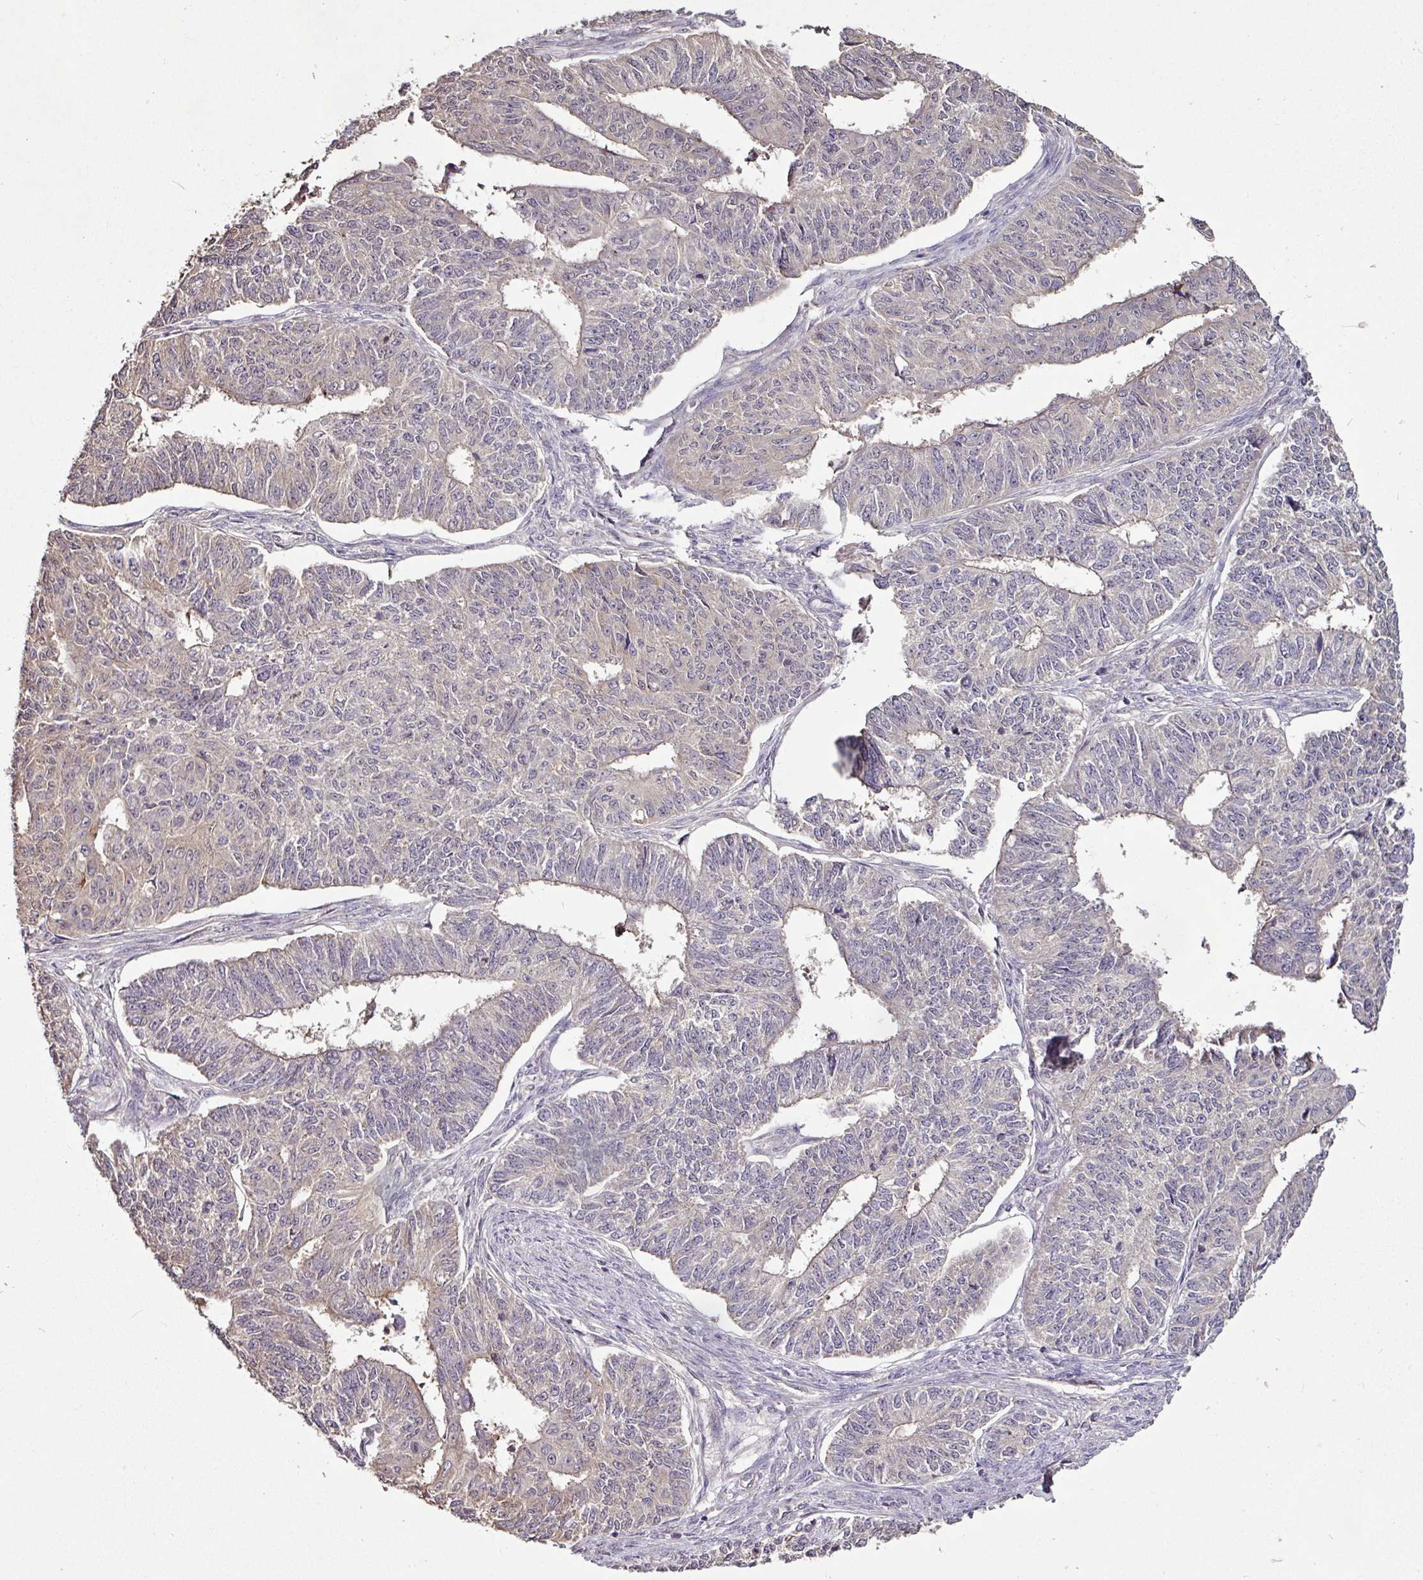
{"staining": {"intensity": "negative", "quantity": "none", "location": "none"}, "tissue": "endometrial cancer", "cell_type": "Tumor cells", "image_type": "cancer", "snomed": [{"axis": "morphology", "description": "Adenocarcinoma, NOS"}, {"axis": "topography", "description": "Endometrium"}], "caption": "An immunohistochemistry image of endometrial adenocarcinoma is shown. There is no staining in tumor cells of endometrial adenocarcinoma.", "gene": "RPL38", "patient": {"sex": "female", "age": 32}}